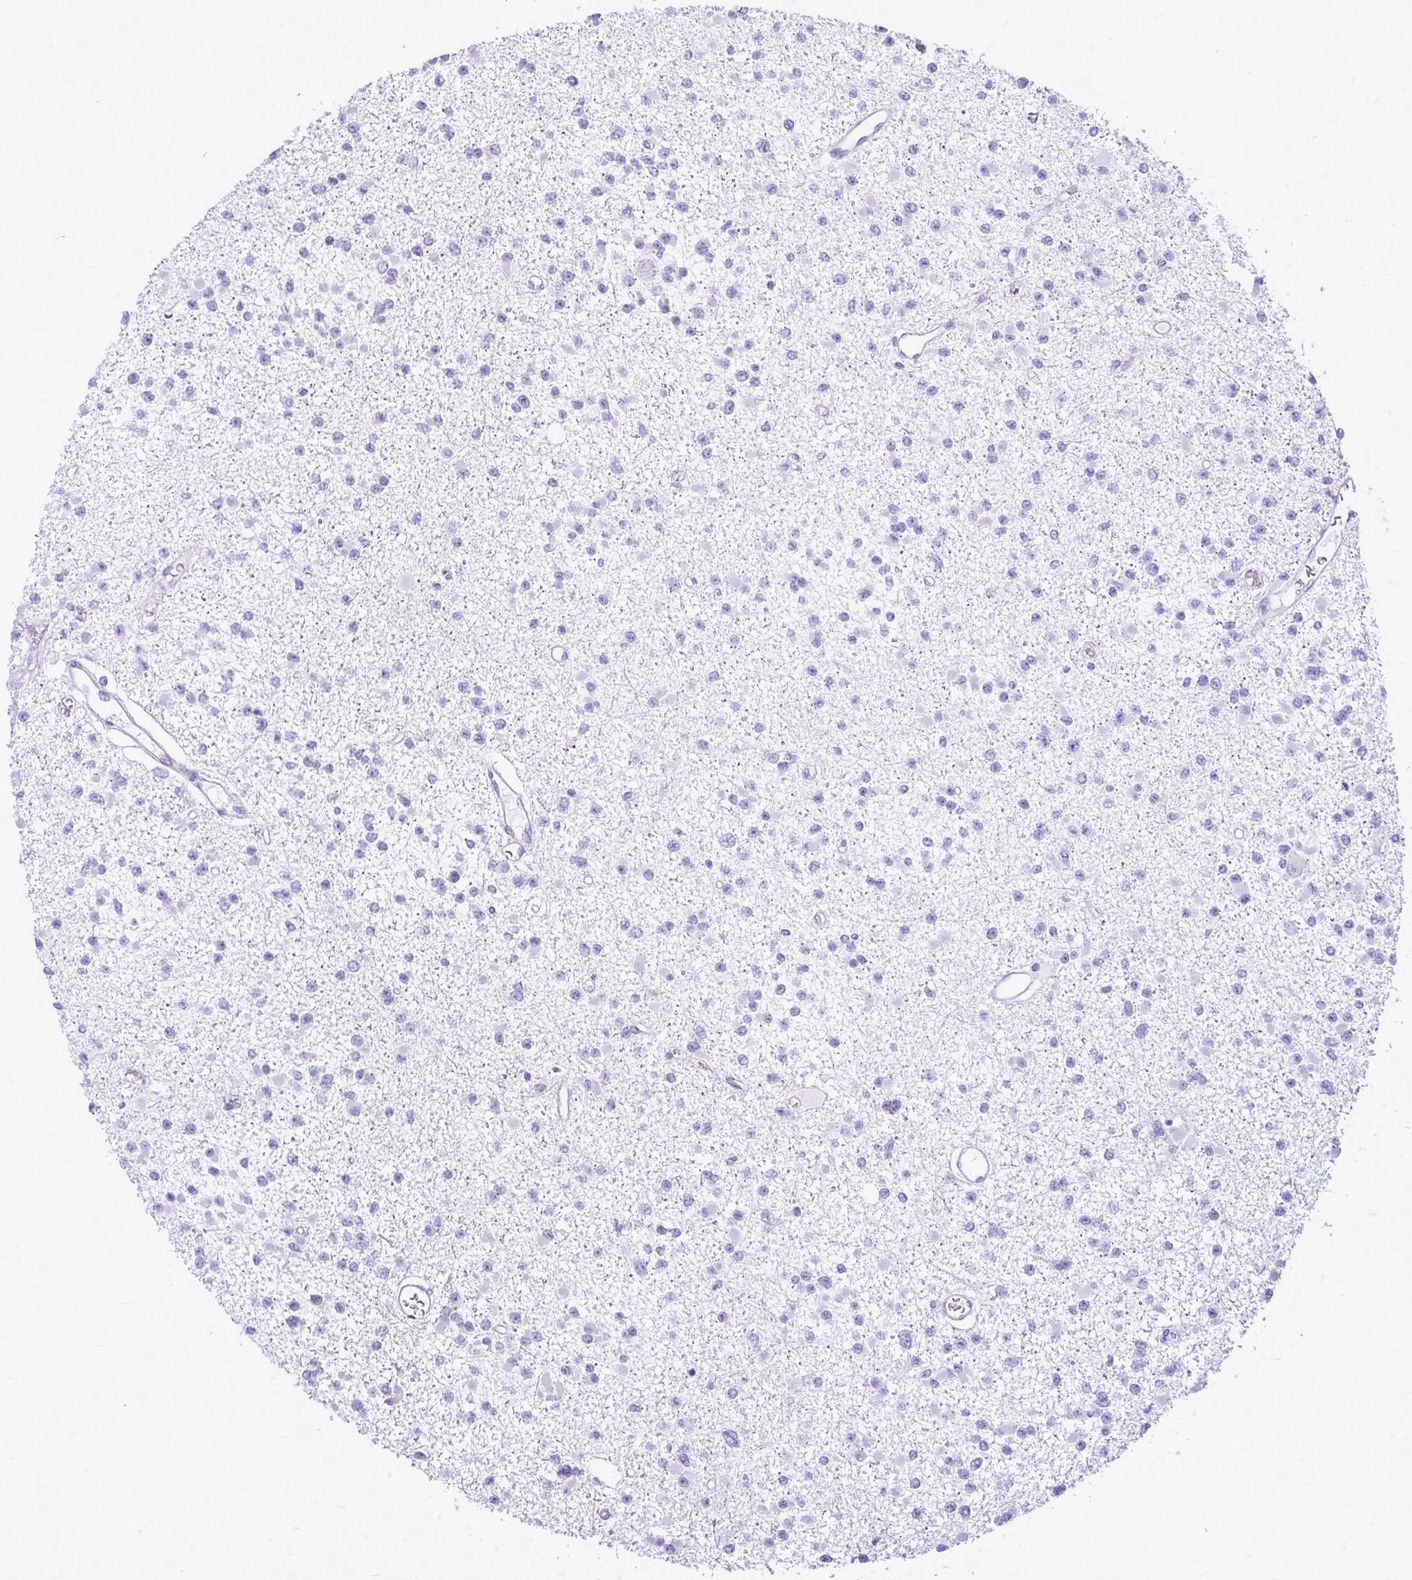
{"staining": {"intensity": "negative", "quantity": "none", "location": "none"}, "tissue": "glioma", "cell_type": "Tumor cells", "image_type": "cancer", "snomed": [{"axis": "morphology", "description": "Glioma, malignant, Low grade"}, {"axis": "topography", "description": "Brain"}], "caption": "This photomicrograph is of glioma stained with IHC to label a protein in brown with the nuclei are counter-stained blue. There is no expression in tumor cells.", "gene": "ZSCAN25", "patient": {"sex": "female", "age": 22}}